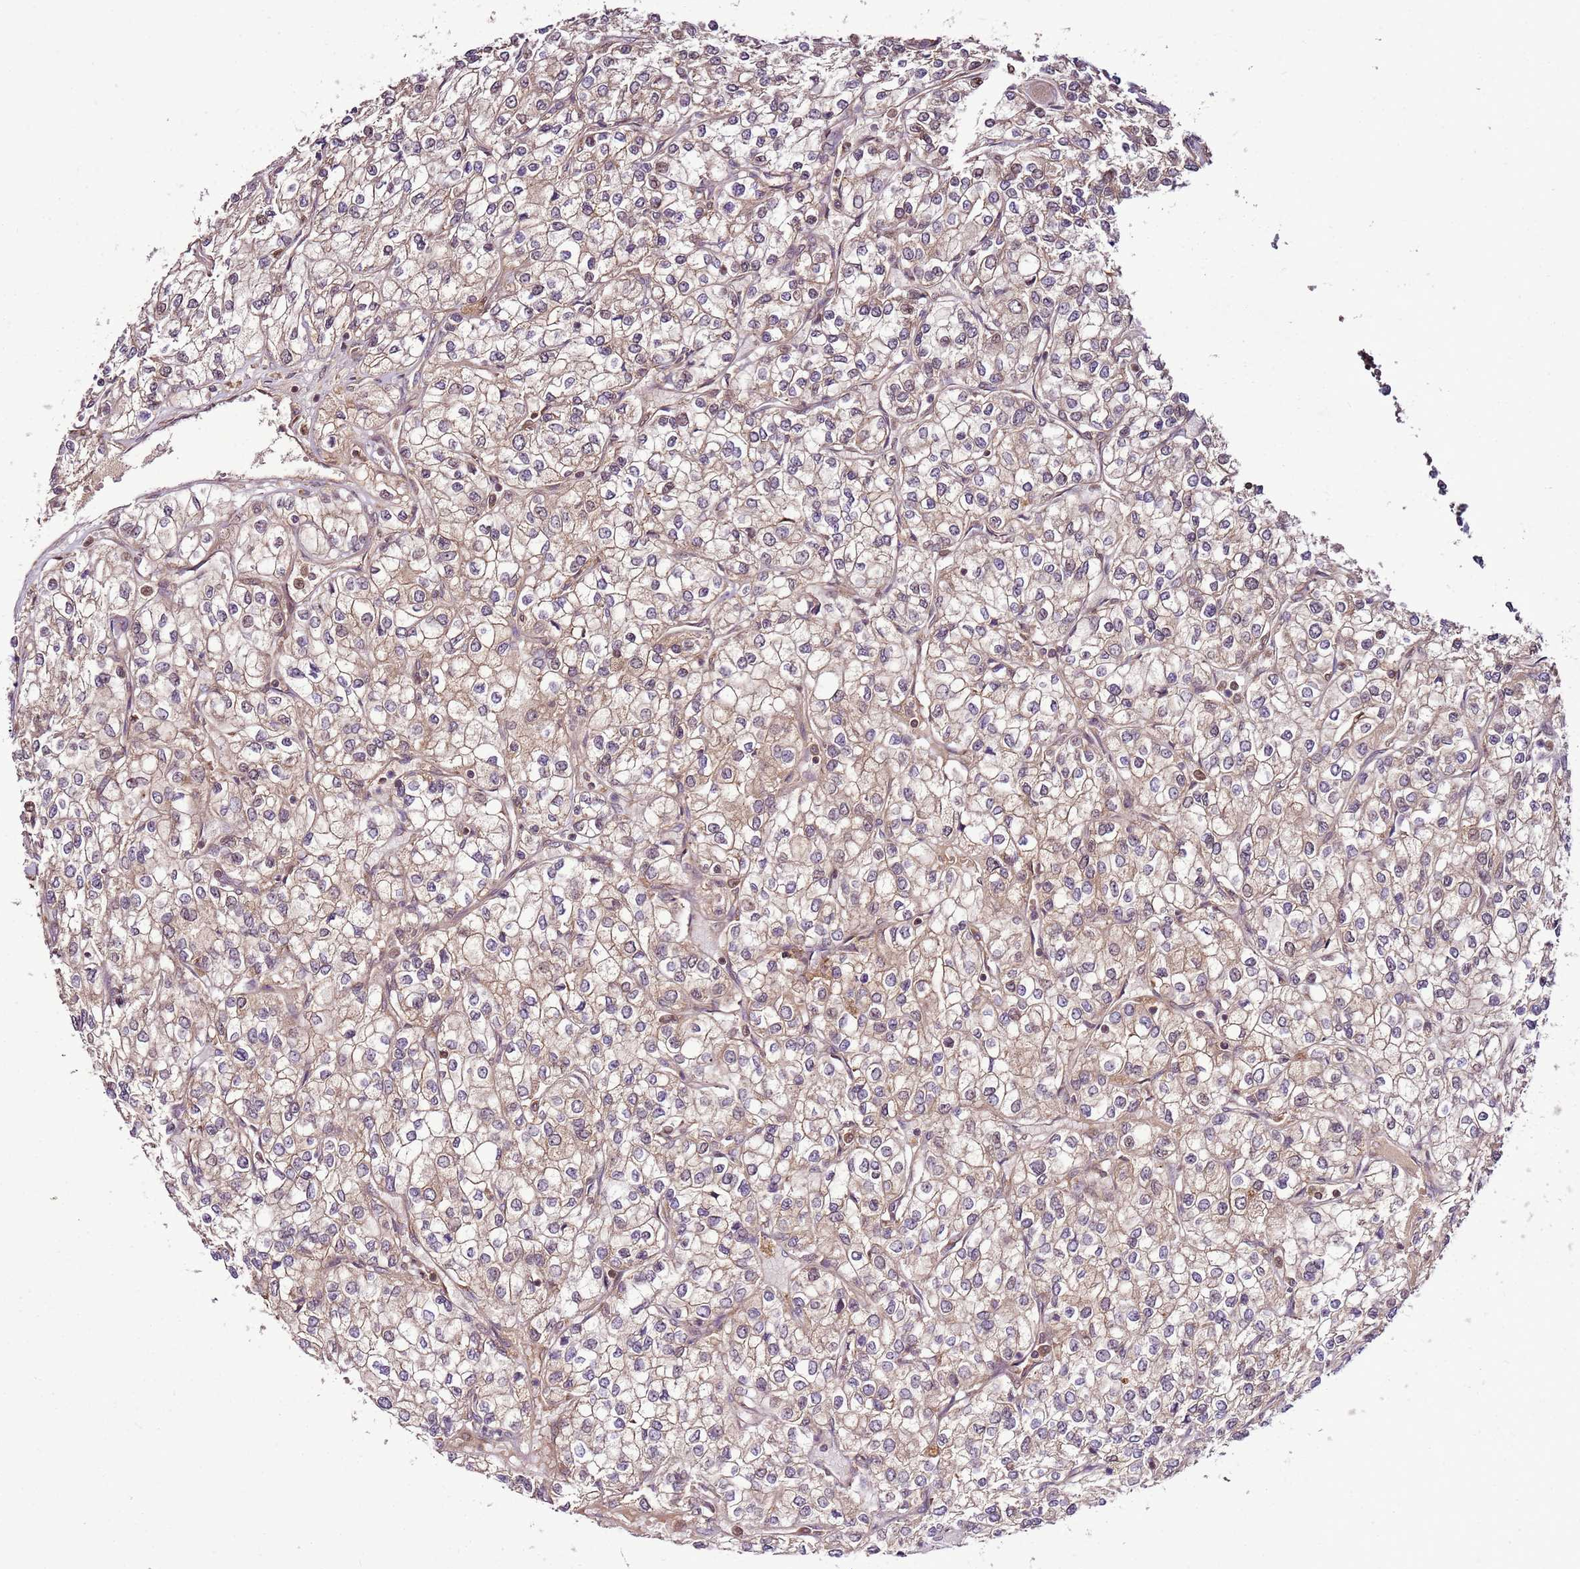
{"staining": {"intensity": "weak", "quantity": ">75%", "location": "cytoplasmic/membranous,nuclear"}, "tissue": "renal cancer", "cell_type": "Tumor cells", "image_type": "cancer", "snomed": [{"axis": "morphology", "description": "Adenocarcinoma, NOS"}, {"axis": "topography", "description": "Kidney"}], "caption": "IHC photomicrograph of neoplastic tissue: human renal cancer stained using immunohistochemistry exhibits low levels of weak protein expression localized specifically in the cytoplasmic/membranous and nuclear of tumor cells, appearing as a cytoplasmic/membranous and nuclear brown color.", "gene": "RASA3", "patient": {"sex": "male", "age": 80}}